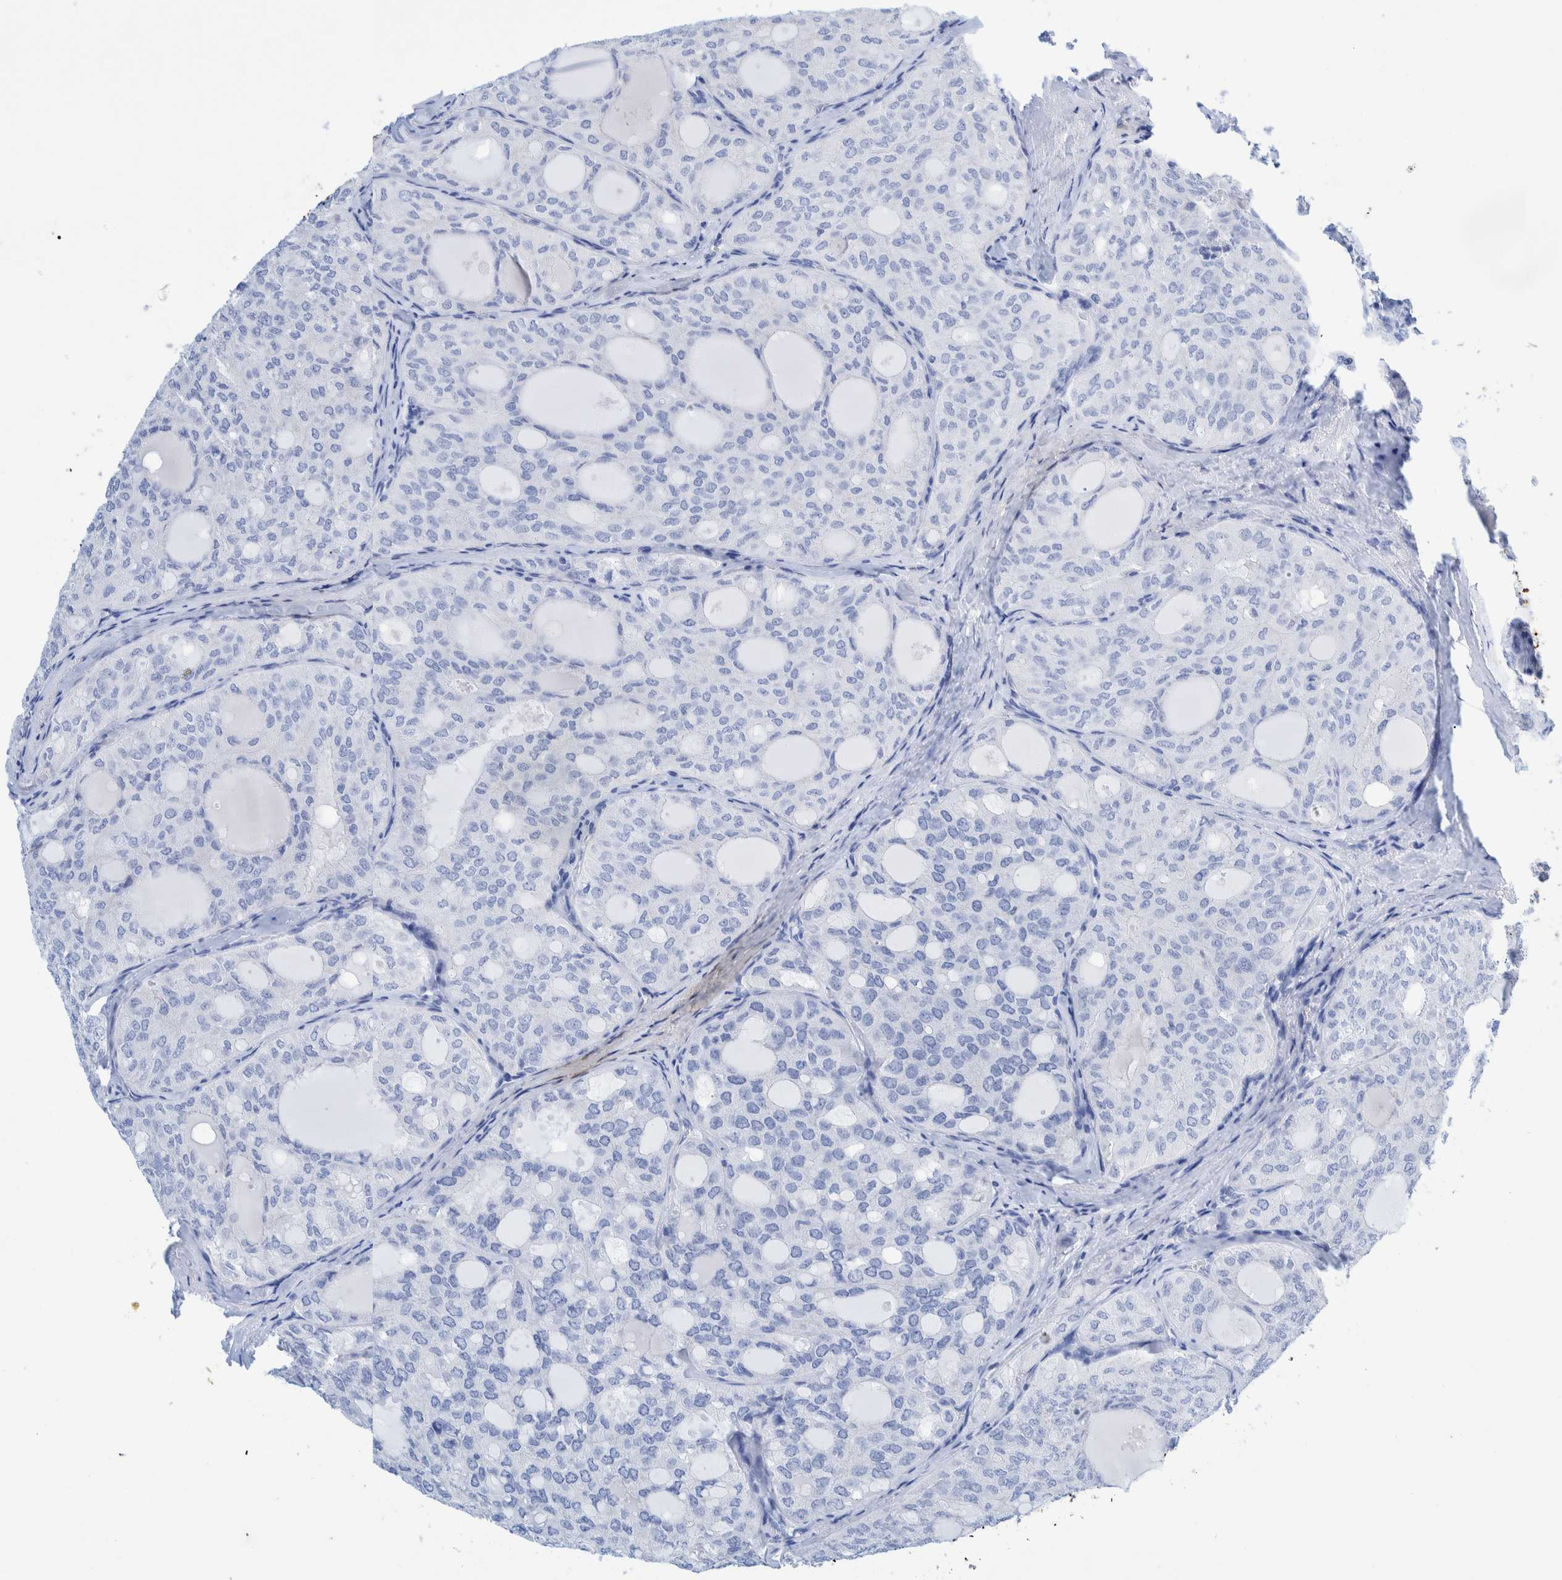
{"staining": {"intensity": "negative", "quantity": "none", "location": "none"}, "tissue": "thyroid cancer", "cell_type": "Tumor cells", "image_type": "cancer", "snomed": [{"axis": "morphology", "description": "Follicular adenoma carcinoma, NOS"}, {"axis": "topography", "description": "Thyroid gland"}], "caption": "A high-resolution photomicrograph shows IHC staining of follicular adenoma carcinoma (thyroid), which reveals no significant expression in tumor cells.", "gene": "KRT14", "patient": {"sex": "male", "age": 75}}